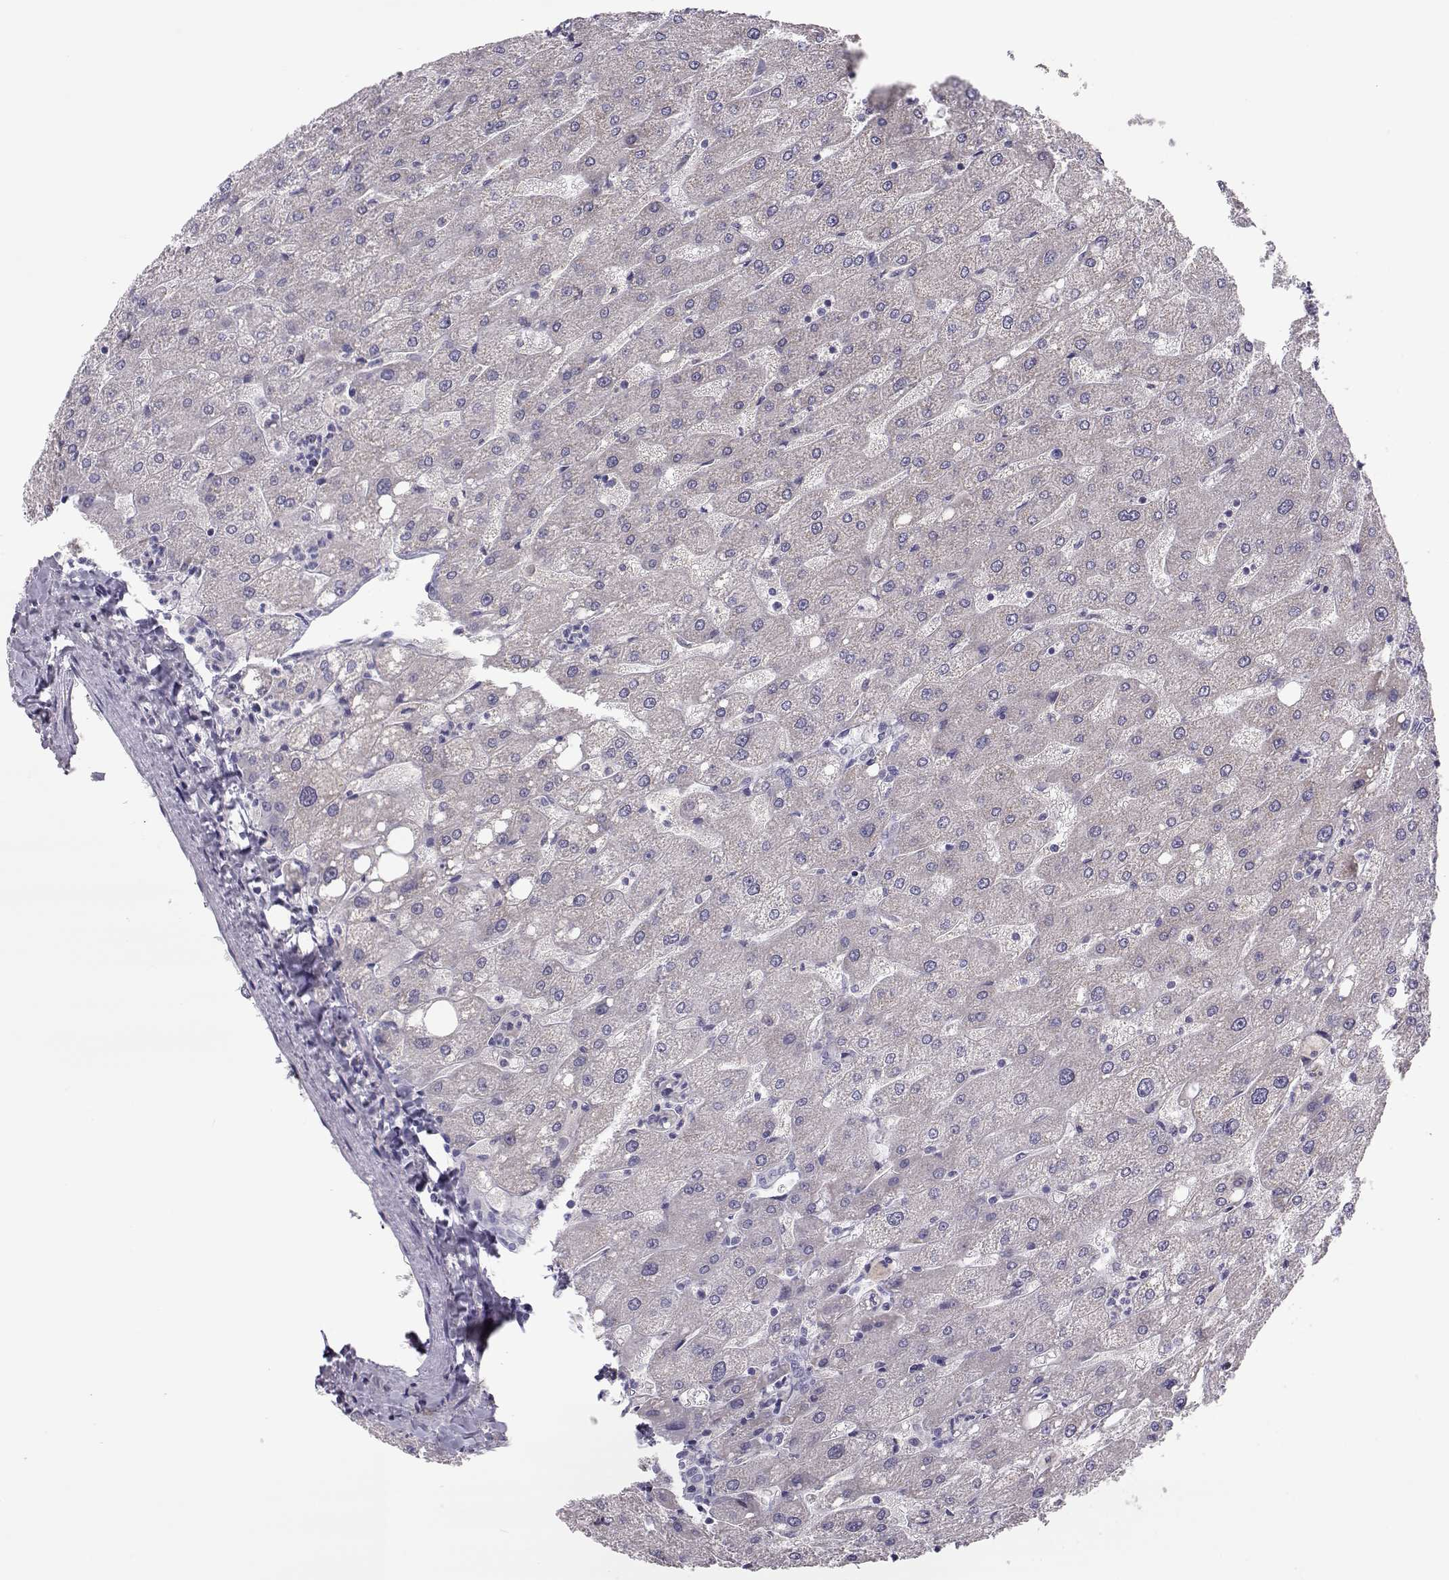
{"staining": {"intensity": "negative", "quantity": "none", "location": "none"}, "tissue": "liver", "cell_type": "Cholangiocytes", "image_type": "normal", "snomed": [{"axis": "morphology", "description": "Normal tissue, NOS"}, {"axis": "topography", "description": "Liver"}], "caption": "DAB (3,3'-diaminobenzidine) immunohistochemical staining of benign human liver demonstrates no significant positivity in cholangiocytes.", "gene": "NPVF", "patient": {"sex": "male", "age": 67}}